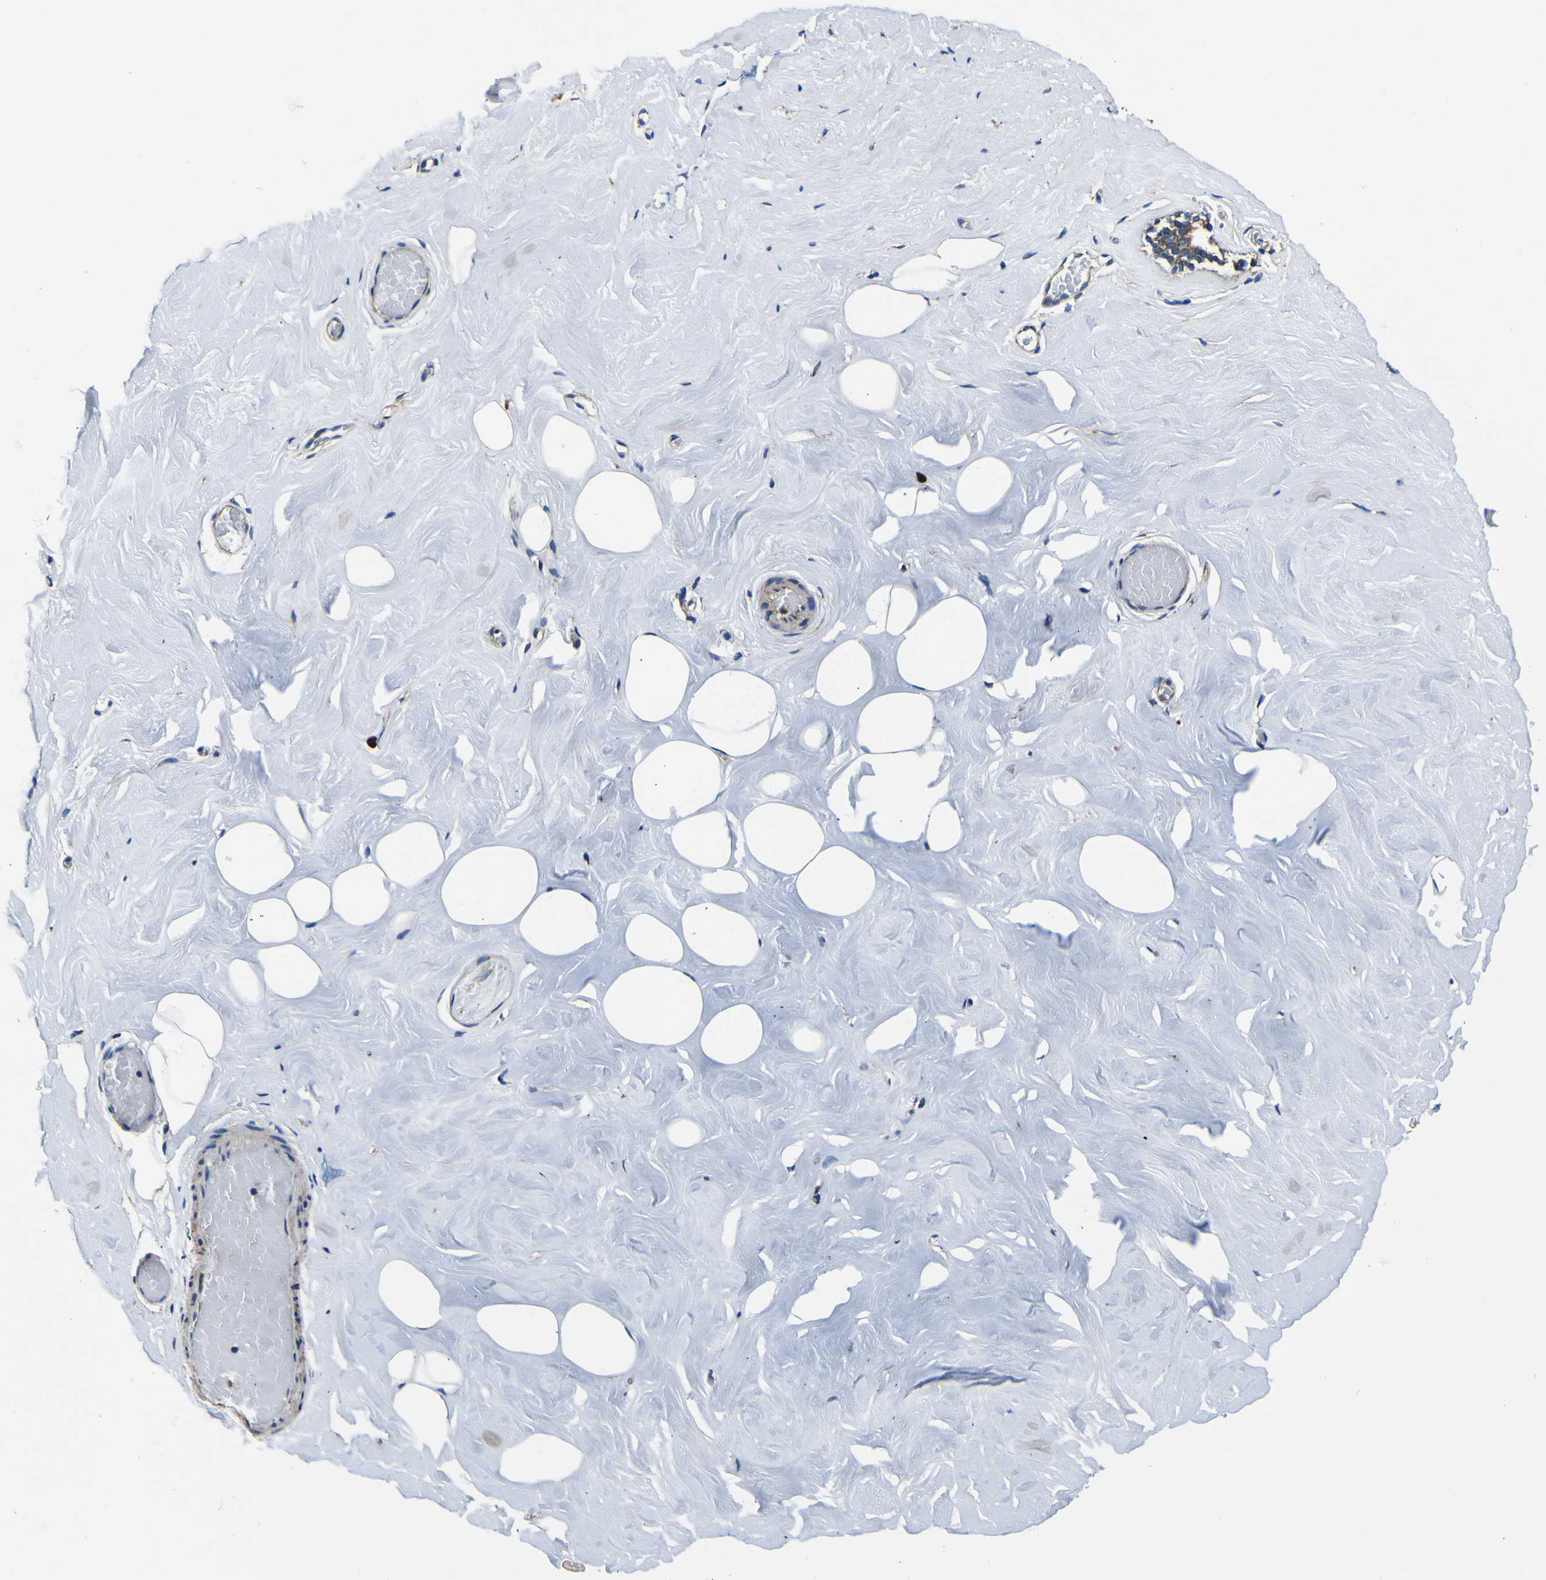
{"staining": {"intensity": "negative", "quantity": "none", "location": "none"}, "tissue": "breast", "cell_type": "Adipocytes", "image_type": "normal", "snomed": [{"axis": "morphology", "description": "Normal tissue, NOS"}, {"axis": "topography", "description": "Breast"}], "caption": "Immunohistochemical staining of benign human breast exhibits no significant positivity in adipocytes.", "gene": "INPP5A", "patient": {"sex": "female", "age": 75}}